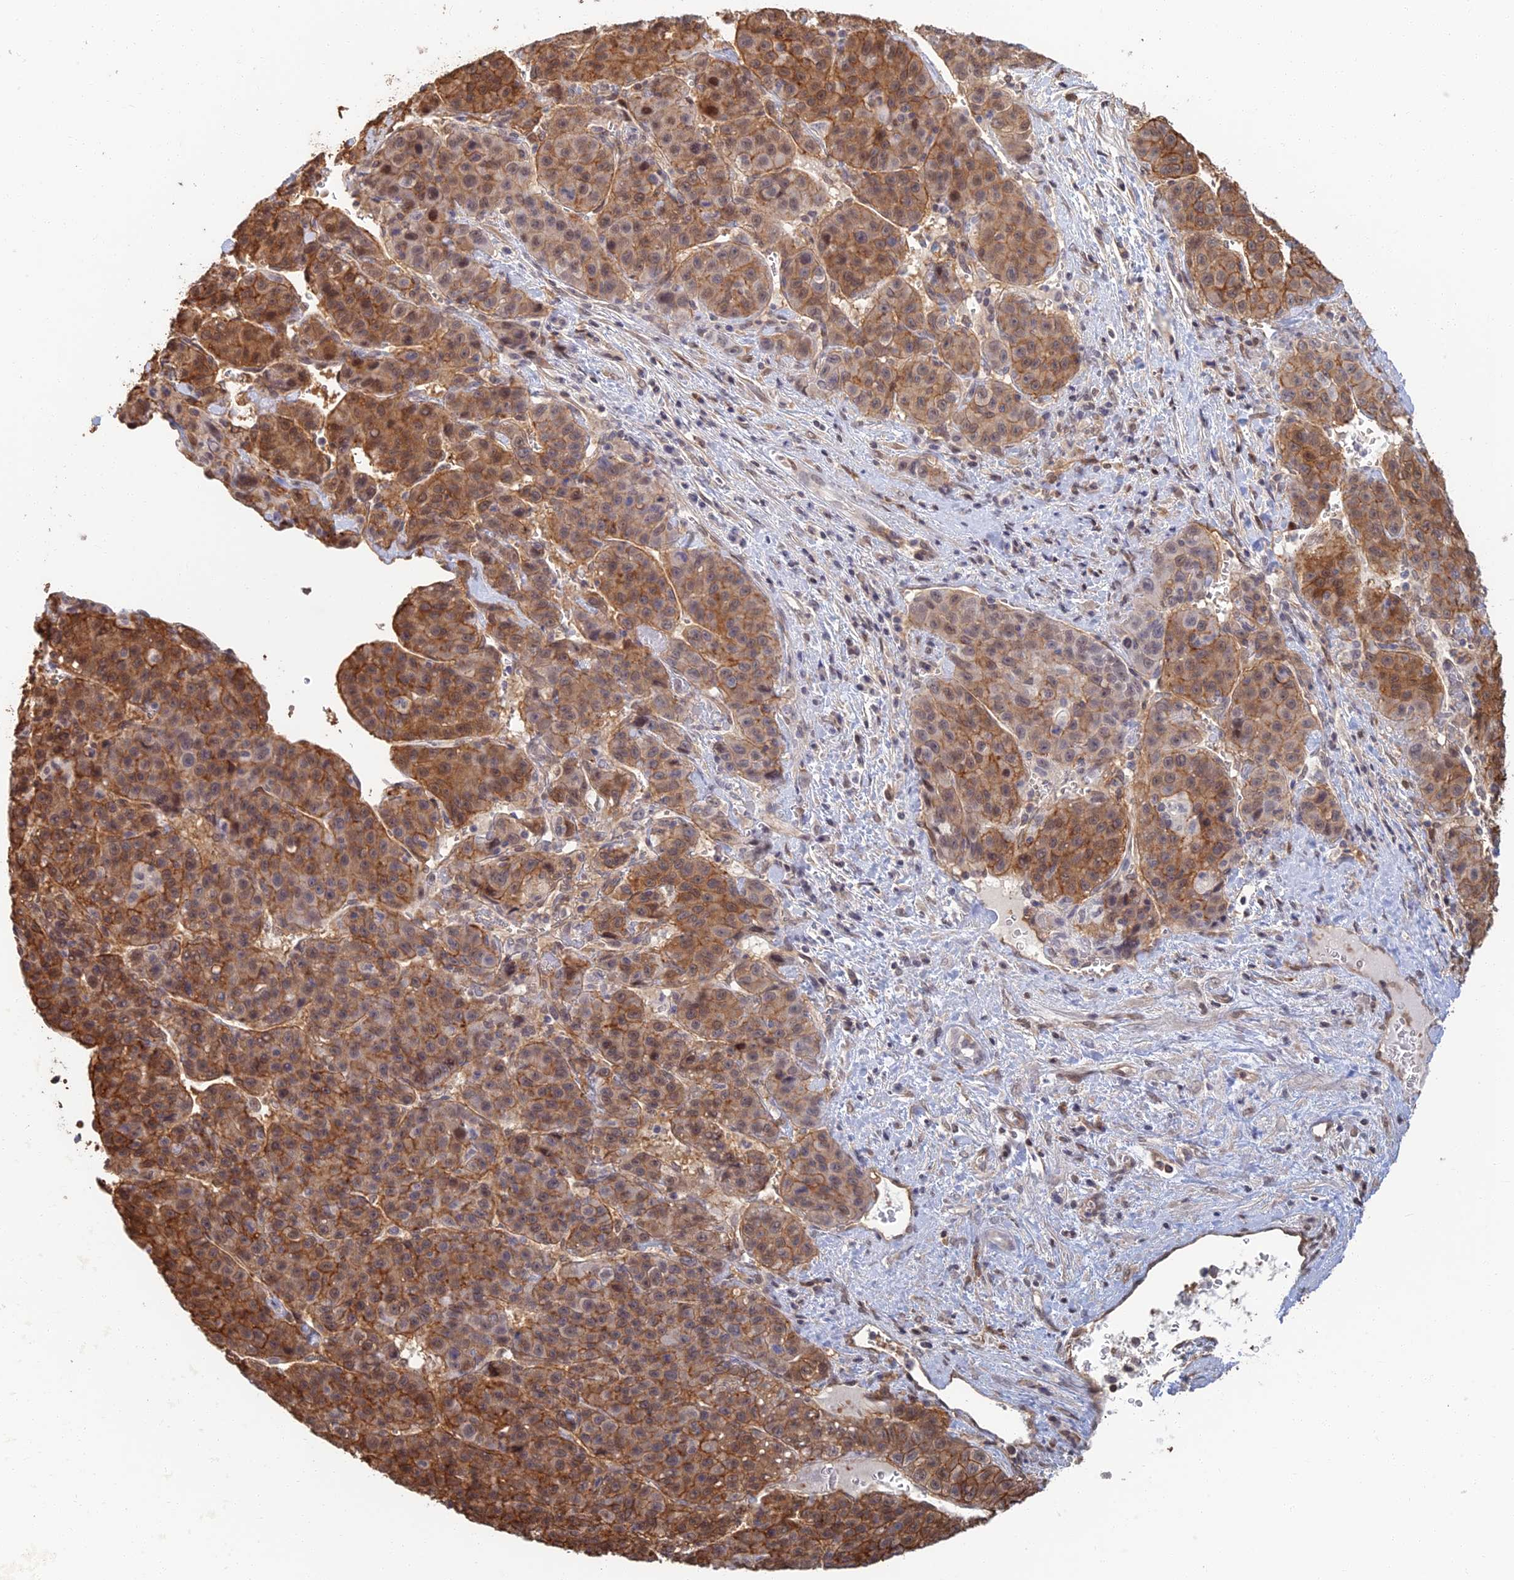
{"staining": {"intensity": "moderate", "quantity": ">75%", "location": "cytoplasmic/membranous,nuclear"}, "tissue": "liver cancer", "cell_type": "Tumor cells", "image_type": "cancer", "snomed": [{"axis": "morphology", "description": "Carcinoma, Hepatocellular, NOS"}, {"axis": "topography", "description": "Liver"}], "caption": "A photomicrograph showing moderate cytoplasmic/membranous and nuclear staining in about >75% of tumor cells in liver hepatocellular carcinoma, as visualized by brown immunohistochemical staining.", "gene": "LRRN3", "patient": {"sex": "female", "age": 53}}